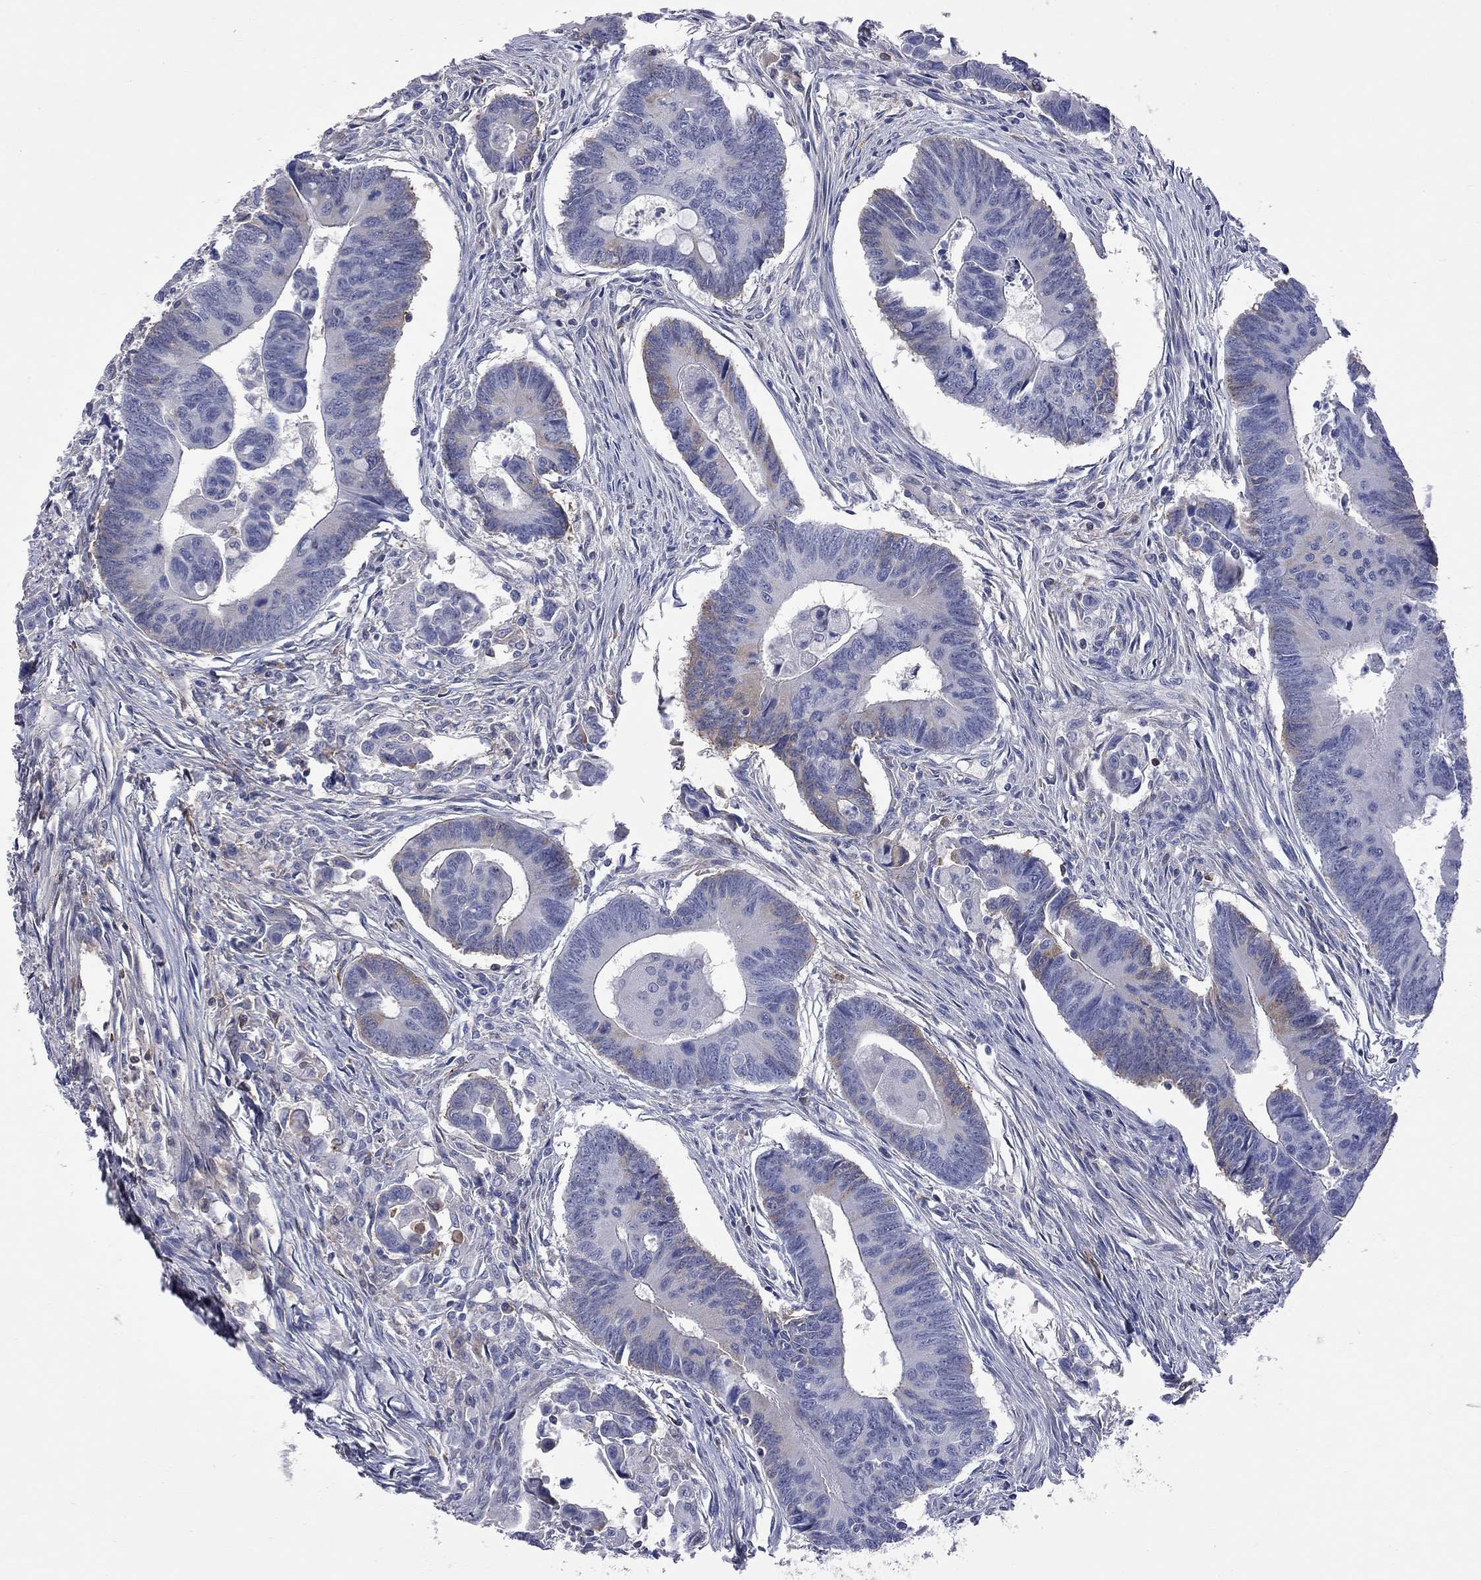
{"staining": {"intensity": "weak", "quantity": "<25%", "location": "cytoplasmic/membranous"}, "tissue": "colorectal cancer", "cell_type": "Tumor cells", "image_type": "cancer", "snomed": [{"axis": "morphology", "description": "Adenocarcinoma, NOS"}, {"axis": "topography", "description": "Rectum"}], "caption": "A histopathology image of human colorectal cancer is negative for staining in tumor cells. (DAB (3,3'-diaminobenzidine) immunohistochemistry (IHC), high magnification).", "gene": "FAM221B", "patient": {"sex": "male", "age": 67}}